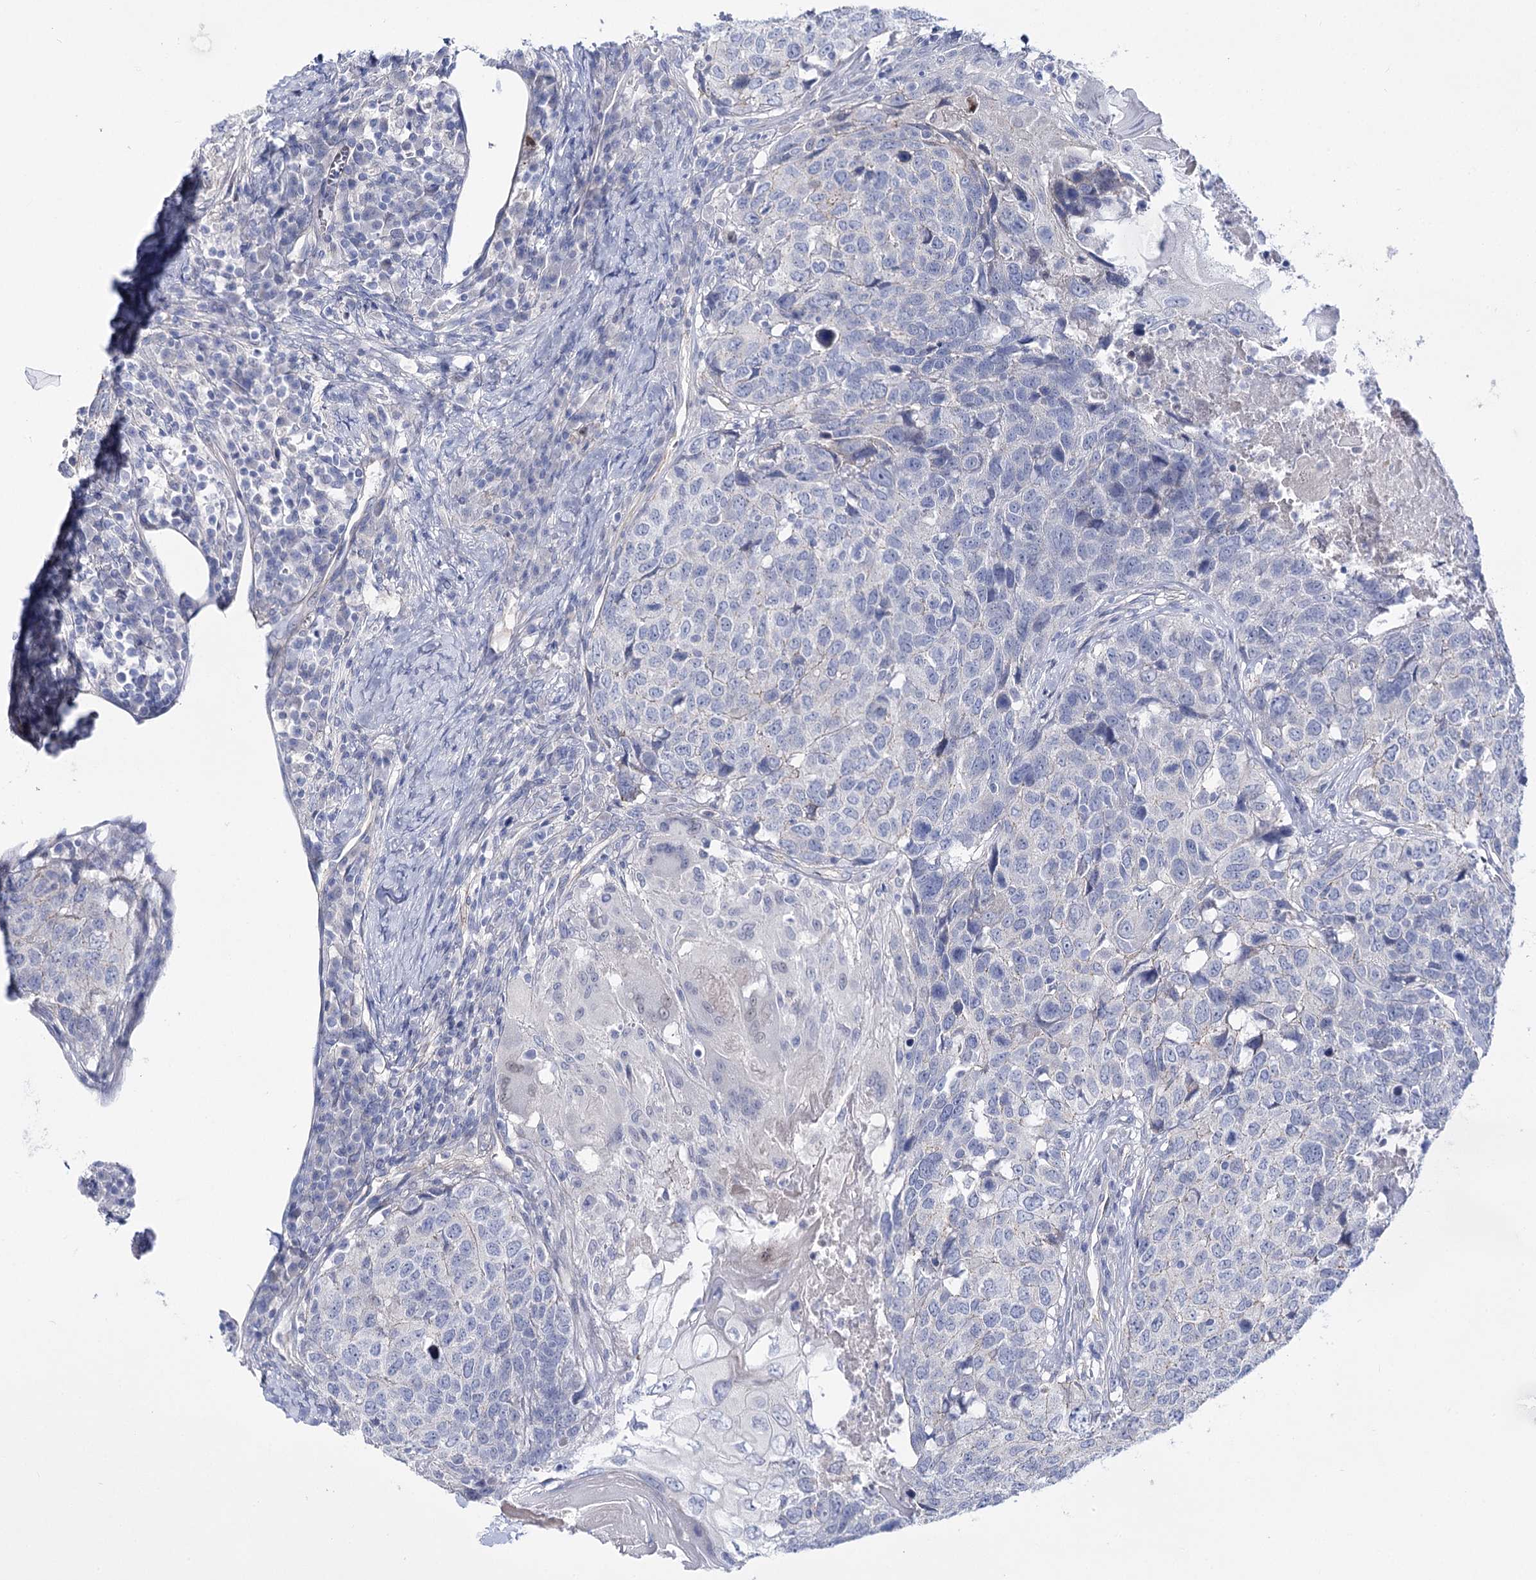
{"staining": {"intensity": "negative", "quantity": "none", "location": "none"}, "tissue": "head and neck cancer", "cell_type": "Tumor cells", "image_type": "cancer", "snomed": [{"axis": "morphology", "description": "Squamous cell carcinoma, NOS"}, {"axis": "topography", "description": "Head-Neck"}], "caption": "A high-resolution photomicrograph shows immunohistochemistry staining of head and neck cancer, which displays no significant staining in tumor cells. (Brightfield microscopy of DAB immunohistochemistry at high magnification).", "gene": "NRAP", "patient": {"sex": "male", "age": 66}}